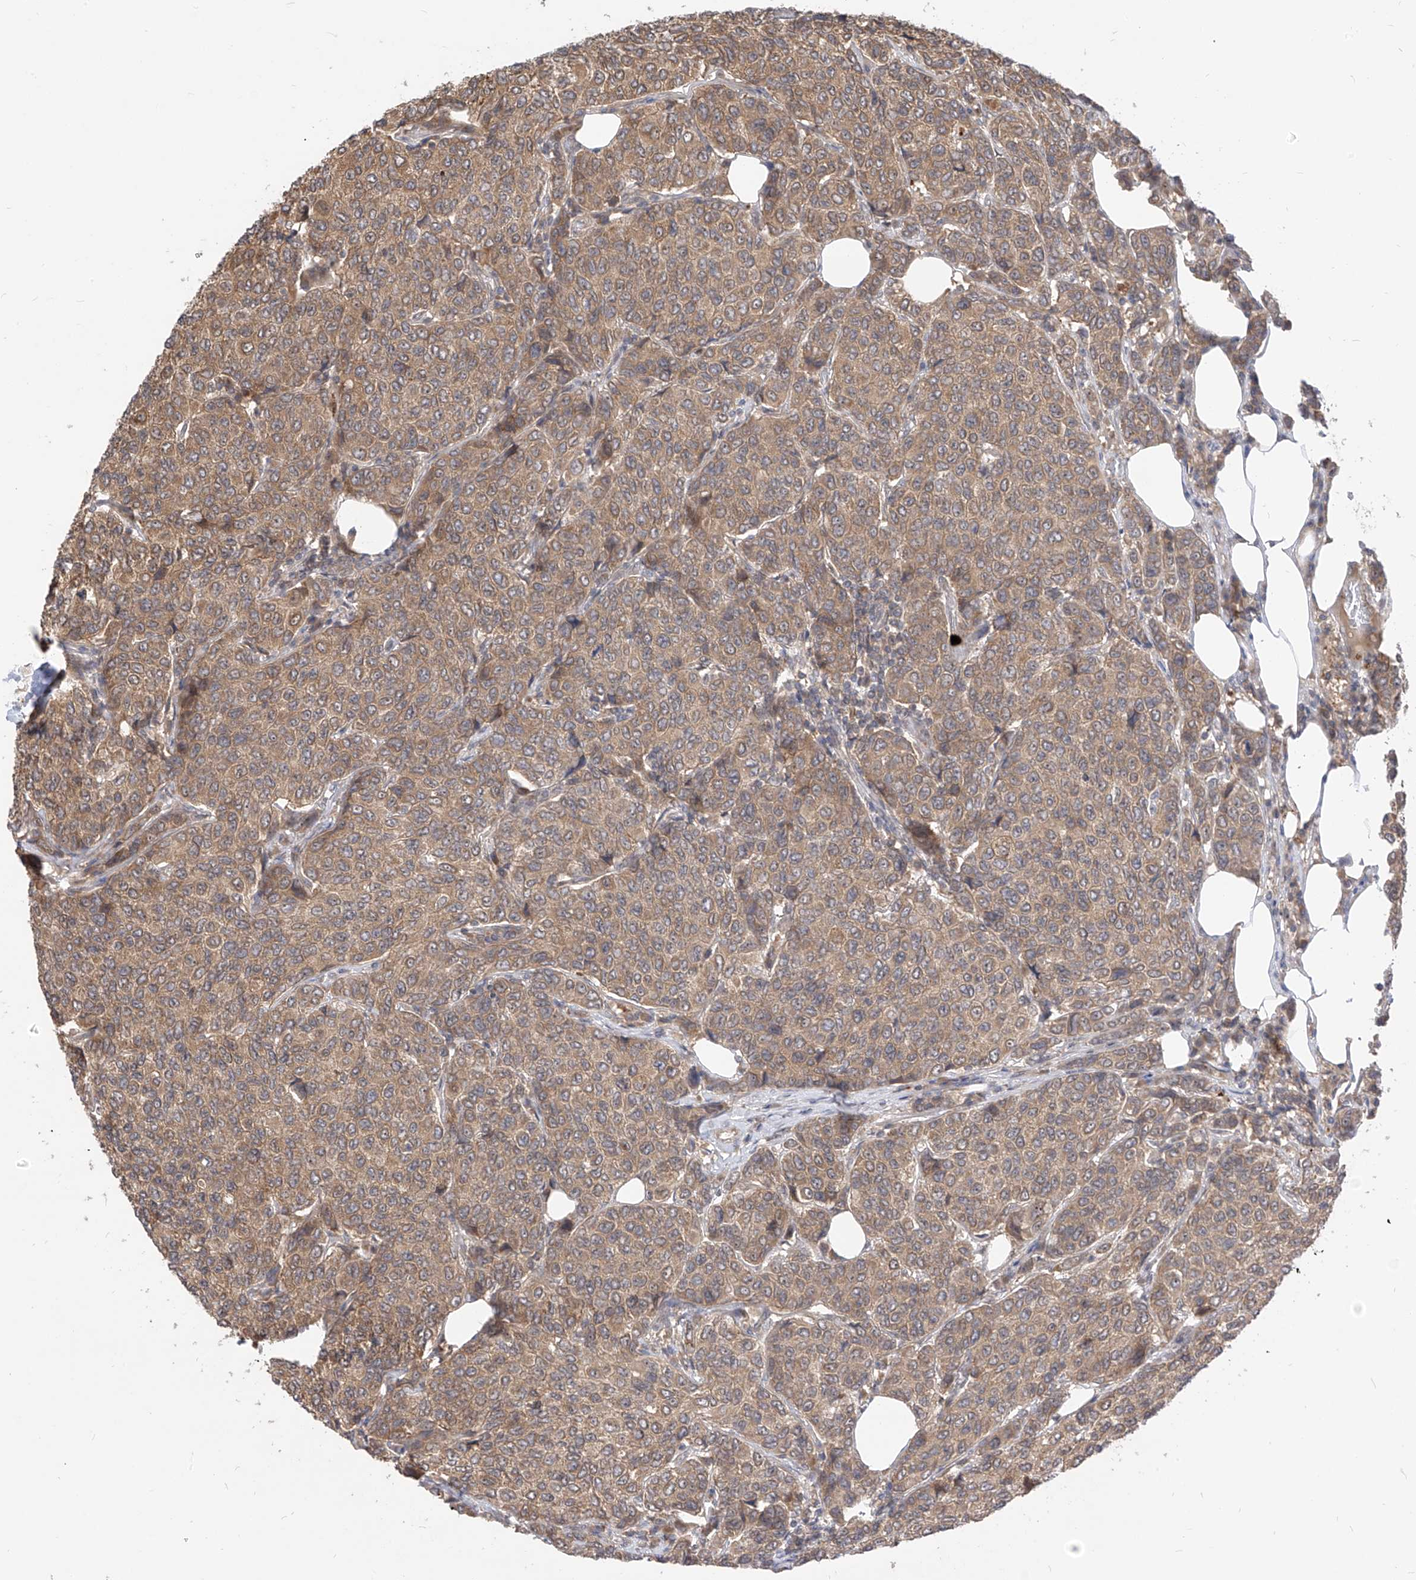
{"staining": {"intensity": "moderate", "quantity": "25%-75%", "location": "cytoplasmic/membranous"}, "tissue": "breast cancer", "cell_type": "Tumor cells", "image_type": "cancer", "snomed": [{"axis": "morphology", "description": "Duct carcinoma"}, {"axis": "topography", "description": "Breast"}], "caption": "Approximately 25%-75% of tumor cells in human breast cancer (infiltrating ductal carcinoma) exhibit moderate cytoplasmic/membranous protein staining as visualized by brown immunohistochemical staining.", "gene": "CNKSR1", "patient": {"sex": "female", "age": 55}}